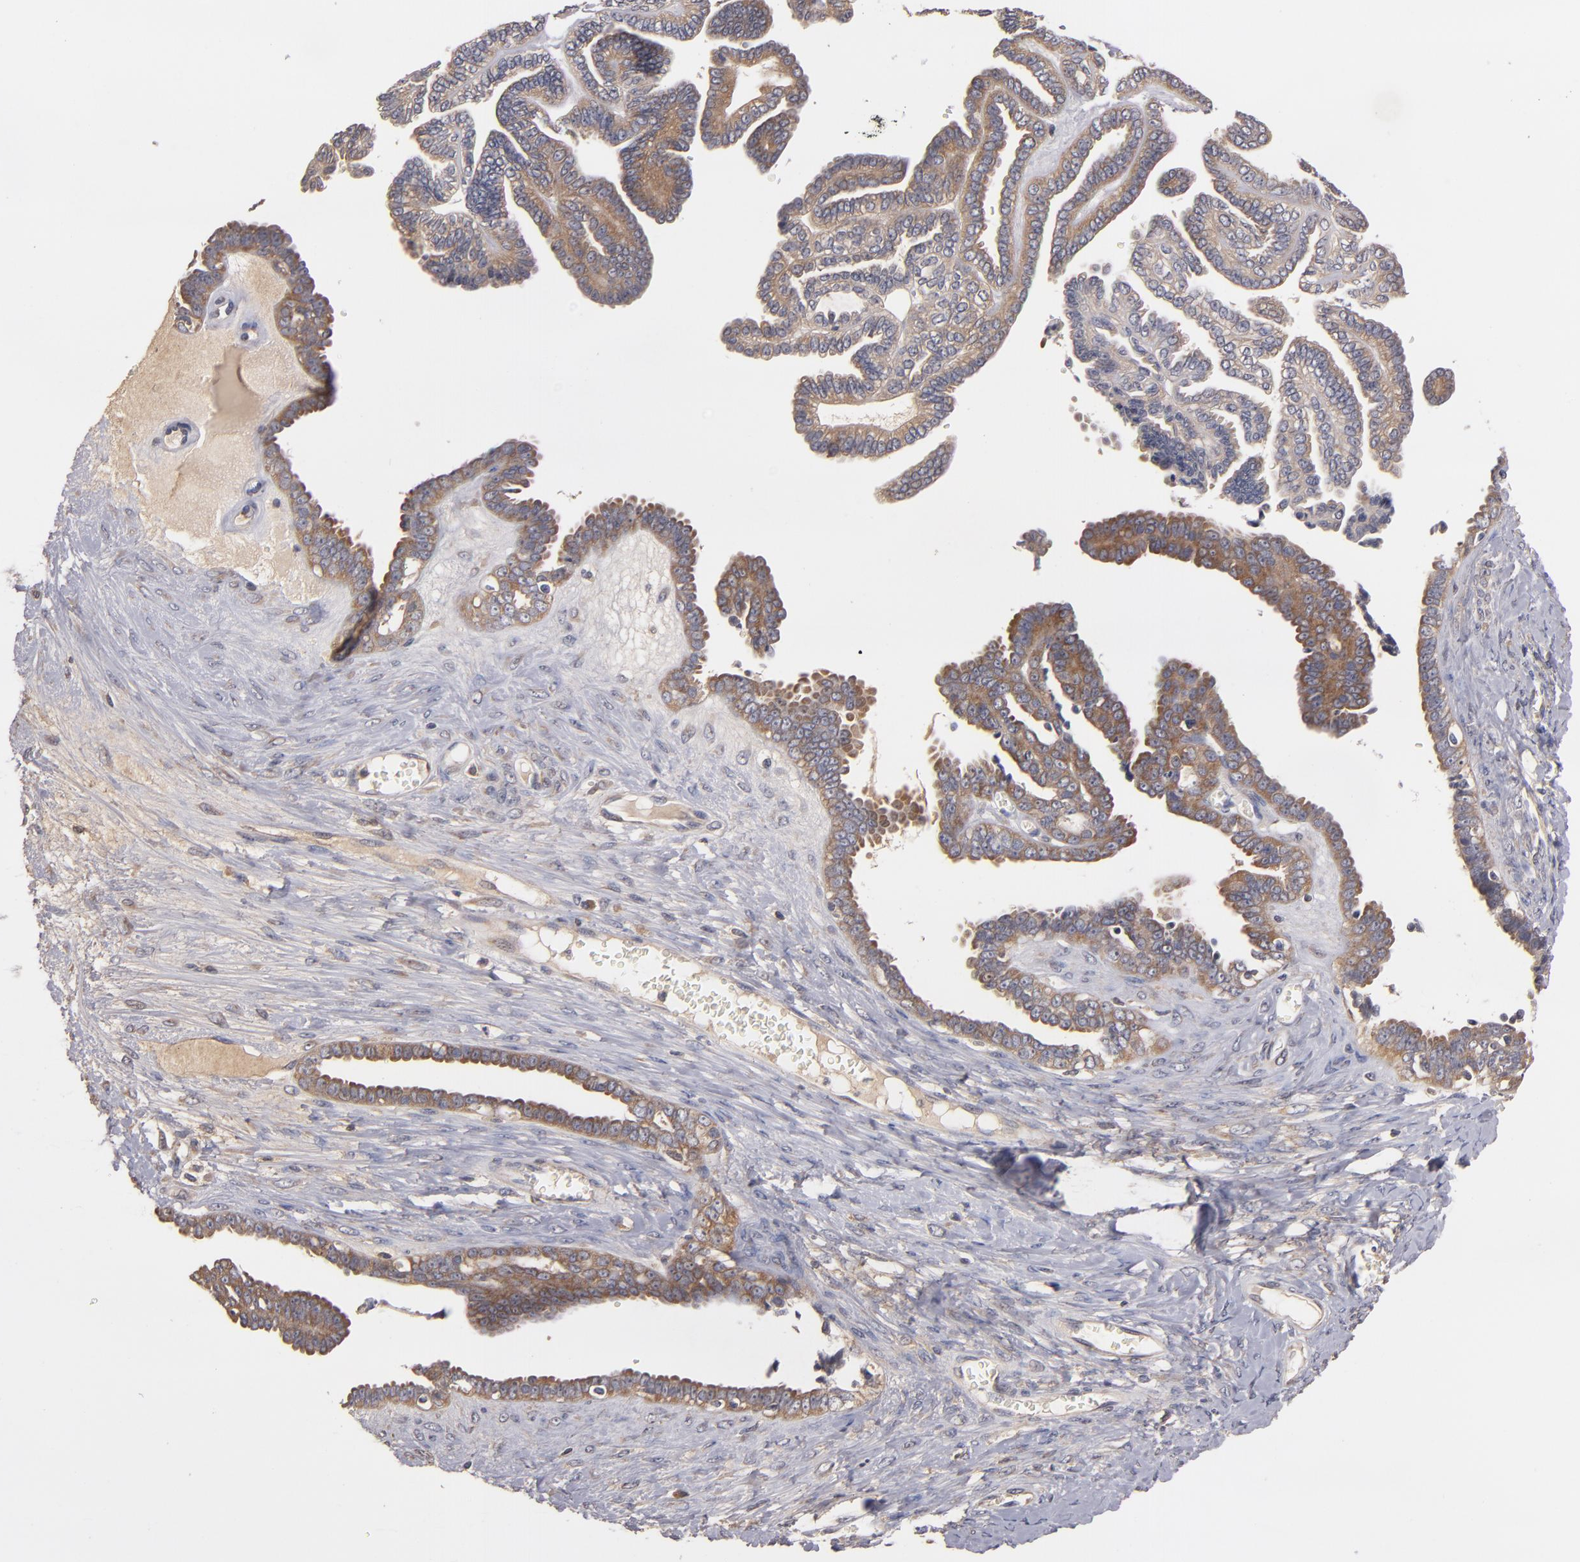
{"staining": {"intensity": "moderate", "quantity": "<25%", "location": "cytoplasmic/membranous"}, "tissue": "ovarian cancer", "cell_type": "Tumor cells", "image_type": "cancer", "snomed": [{"axis": "morphology", "description": "Cystadenocarcinoma, serous, NOS"}, {"axis": "topography", "description": "Ovary"}], "caption": "Human ovarian cancer (serous cystadenocarcinoma) stained with a brown dye demonstrates moderate cytoplasmic/membranous positive positivity in about <25% of tumor cells.", "gene": "UPF3B", "patient": {"sex": "female", "age": 71}}